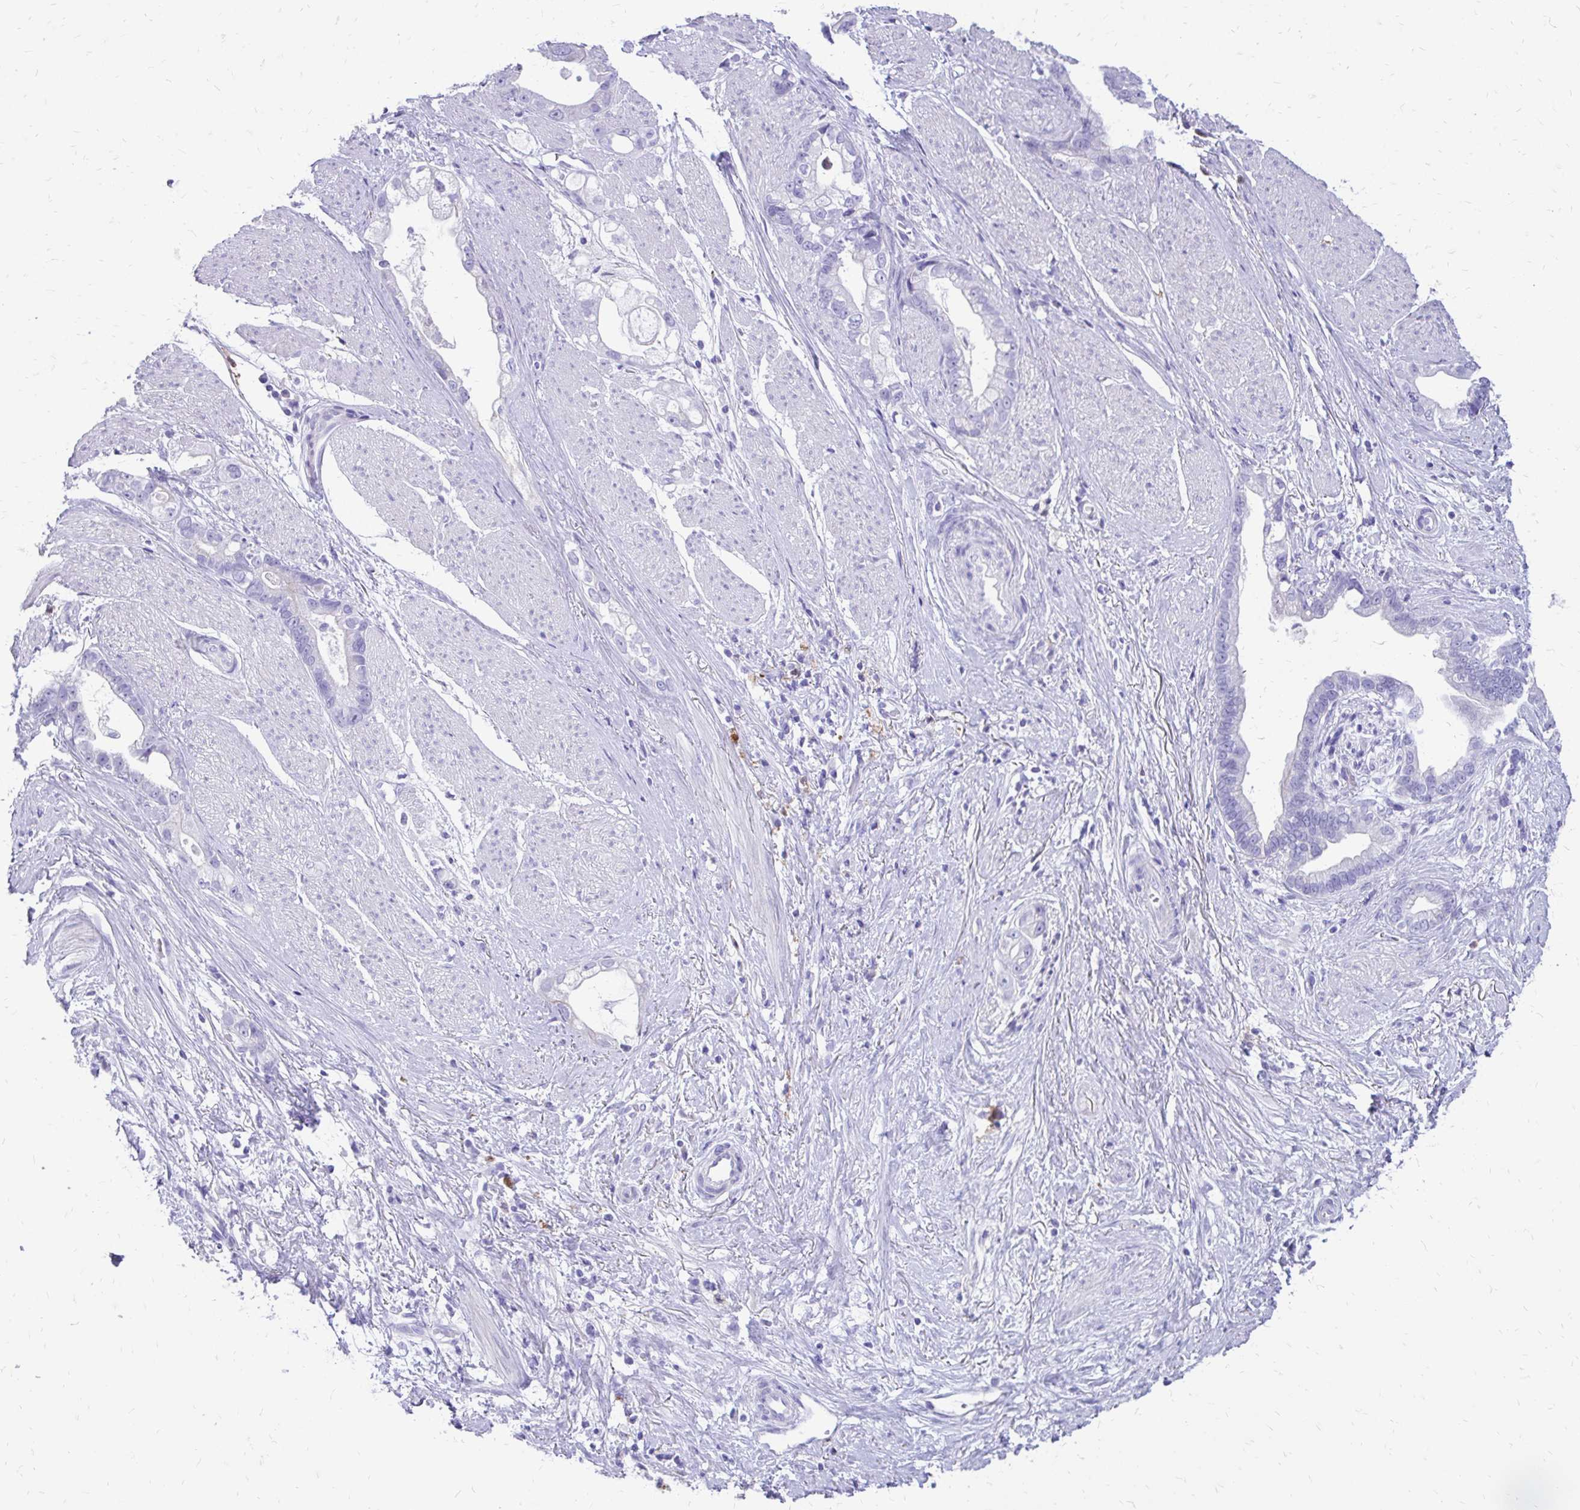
{"staining": {"intensity": "negative", "quantity": "none", "location": "none"}, "tissue": "stomach cancer", "cell_type": "Tumor cells", "image_type": "cancer", "snomed": [{"axis": "morphology", "description": "Adenocarcinoma, NOS"}, {"axis": "topography", "description": "Stomach"}], "caption": "Image shows no protein expression in tumor cells of adenocarcinoma (stomach) tissue. (DAB (3,3'-diaminobenzidine) immunohistochemistry, high magnification).", "gene": "SIGLEC11", "patient": {"sex": "male", "age": 55}}